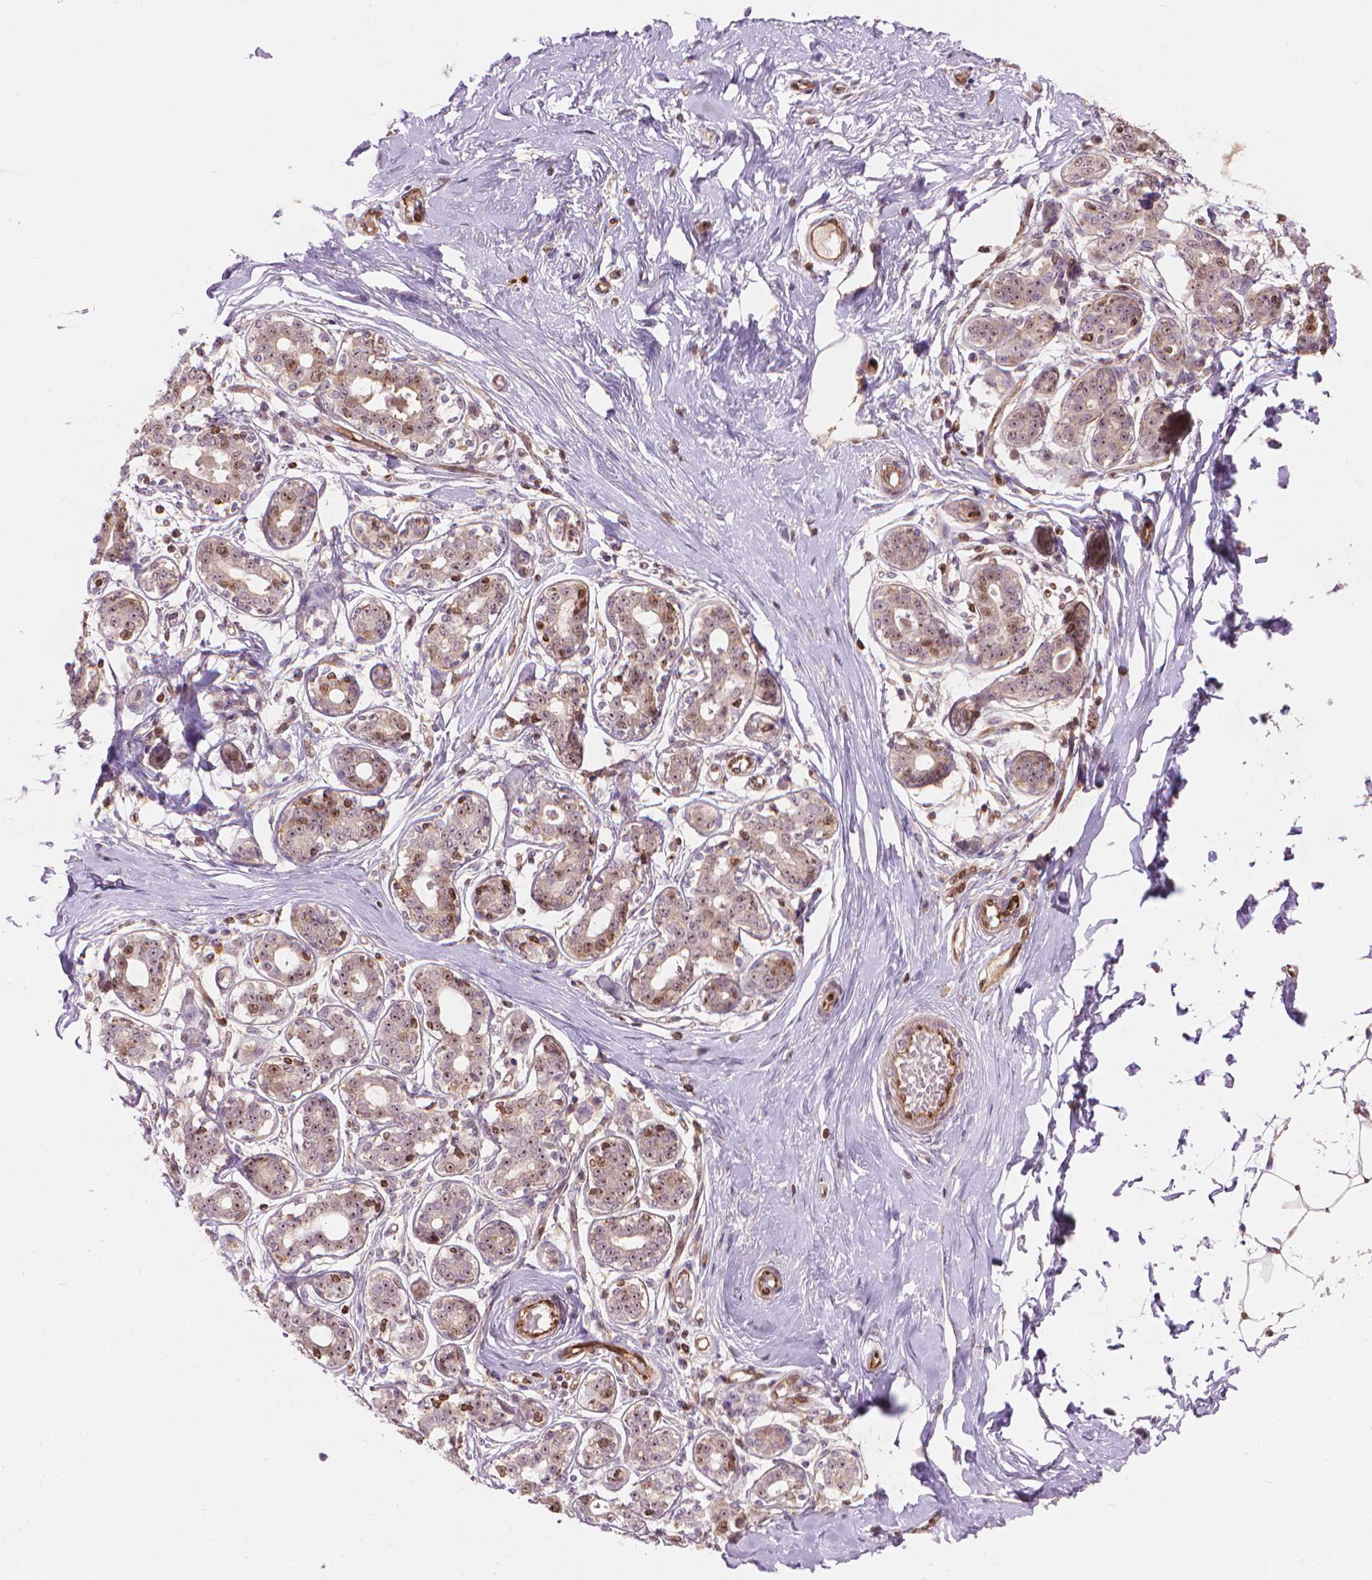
{"staining": {"intensity": "weak", "quantity": "<25%", "location": "cytoplasmic/membranous"}, "tissue": "breast", "cell_type": "Adipocytes", "image_type": "normal", "snomed": [{"axis": "morphology", "description": "Normal tissue, NOS"}, {"axis": "topography", "description": "Skin"}, {"axis": "topography", "description": "Breast"}], "caption": "An immunohistochemistry photomicrograph of normal breast is shown. There is no staining in adipocytes of breast.", "gene": "SMC2", "patient": {"sex": "female", "age": 43}}